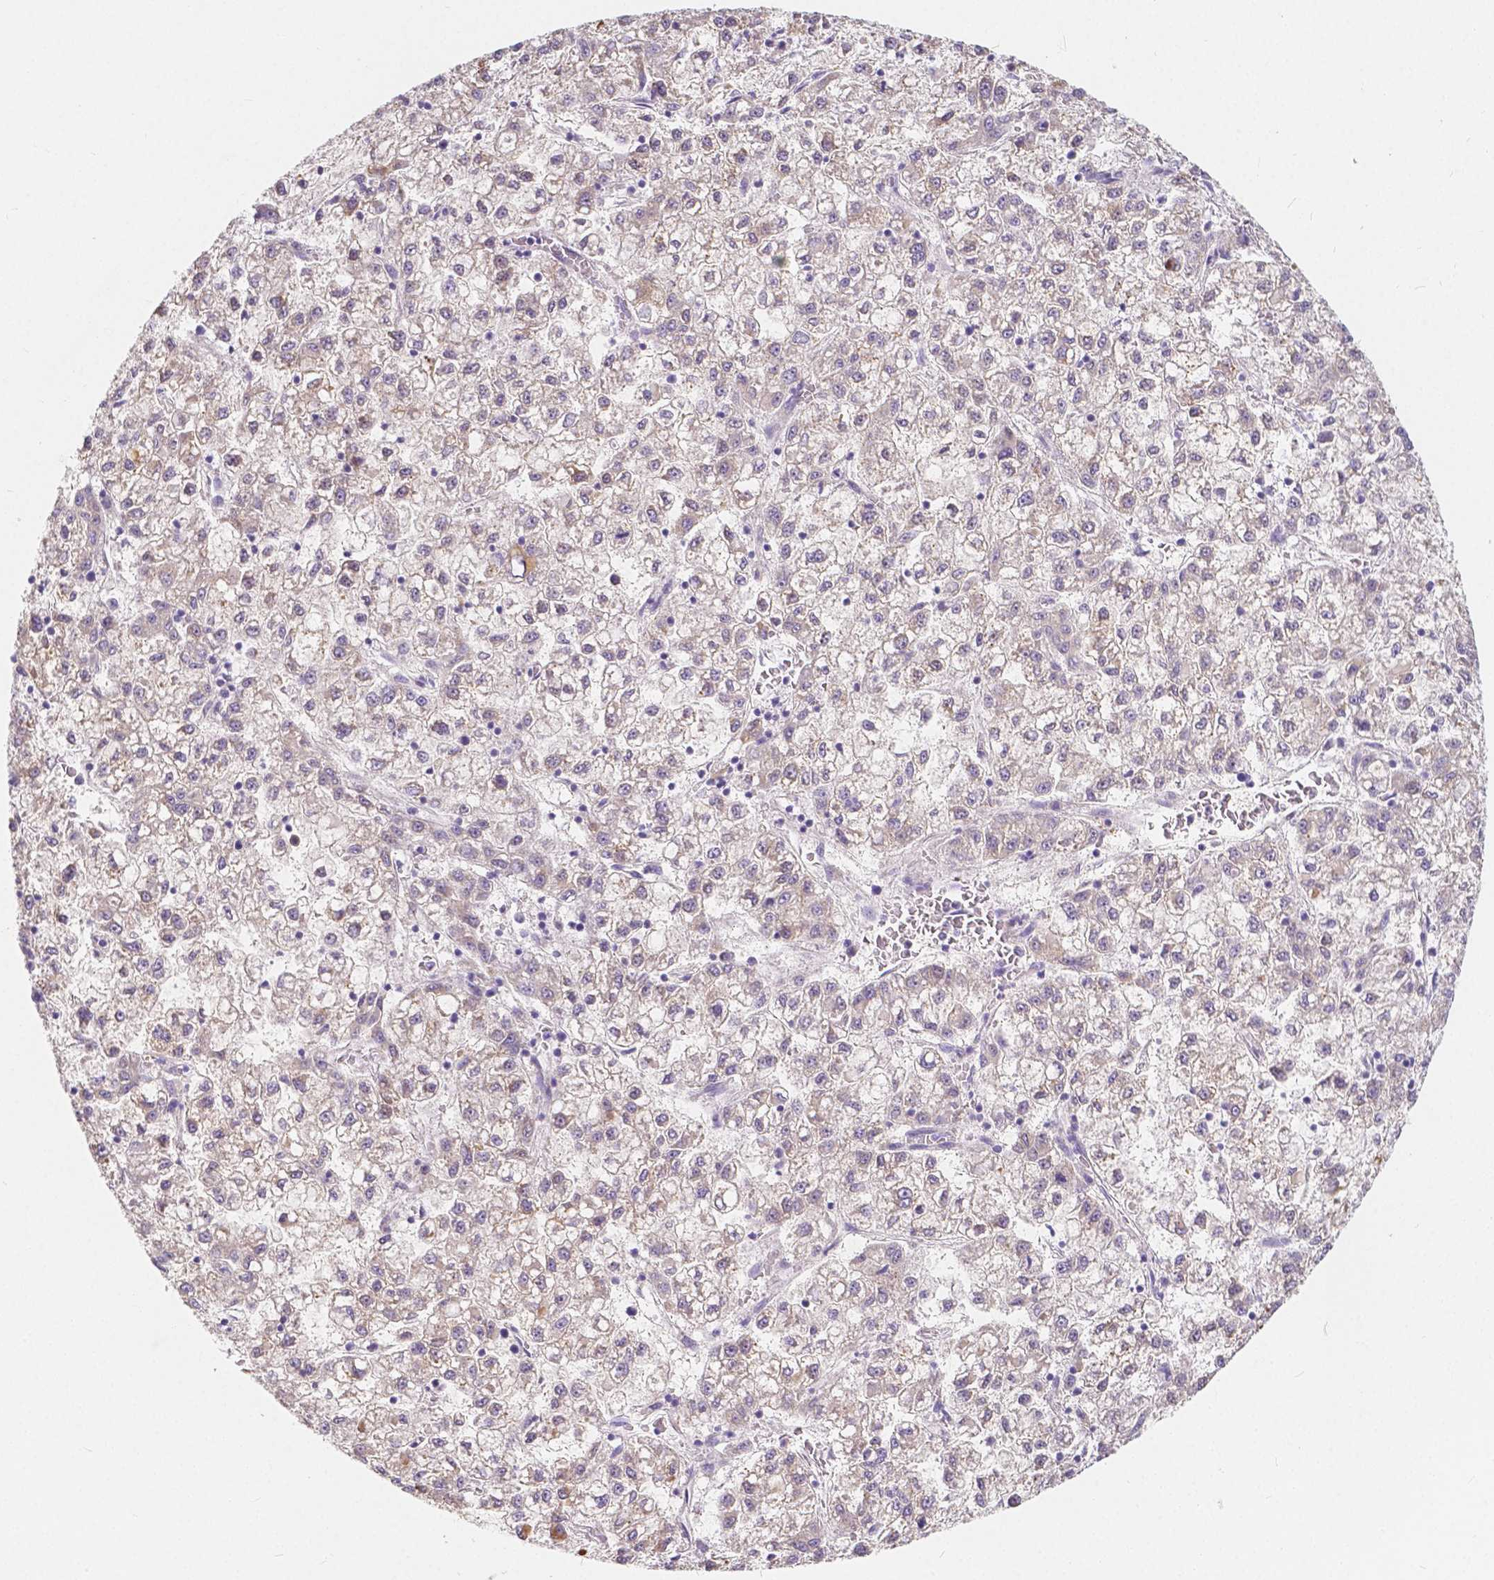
{"staining": {"intensity": "weak", "quantity": "<25%", "location": "cytoplasmic/membranous"}, "tissue": "liver cancer", "cell_type": "Tumor cells", "image_type": "cancer", "snomed": [{"axis": "morphology", "description": "Carcinoma, Hepatocellular, NOS"}, {"axis": "topography", "description": "Liver"}], "caption": "An IHC micrograph of liver cancer is shown. There is no staining in tumor cells of liver cancer. The staining is performed using DAB (3,3'-diaminobenzidine) brown chromogen with nuclei counter-stained in using hematoxylin.", "gene": "RNF186", "patient": {"sex": "male", "age": 40}}